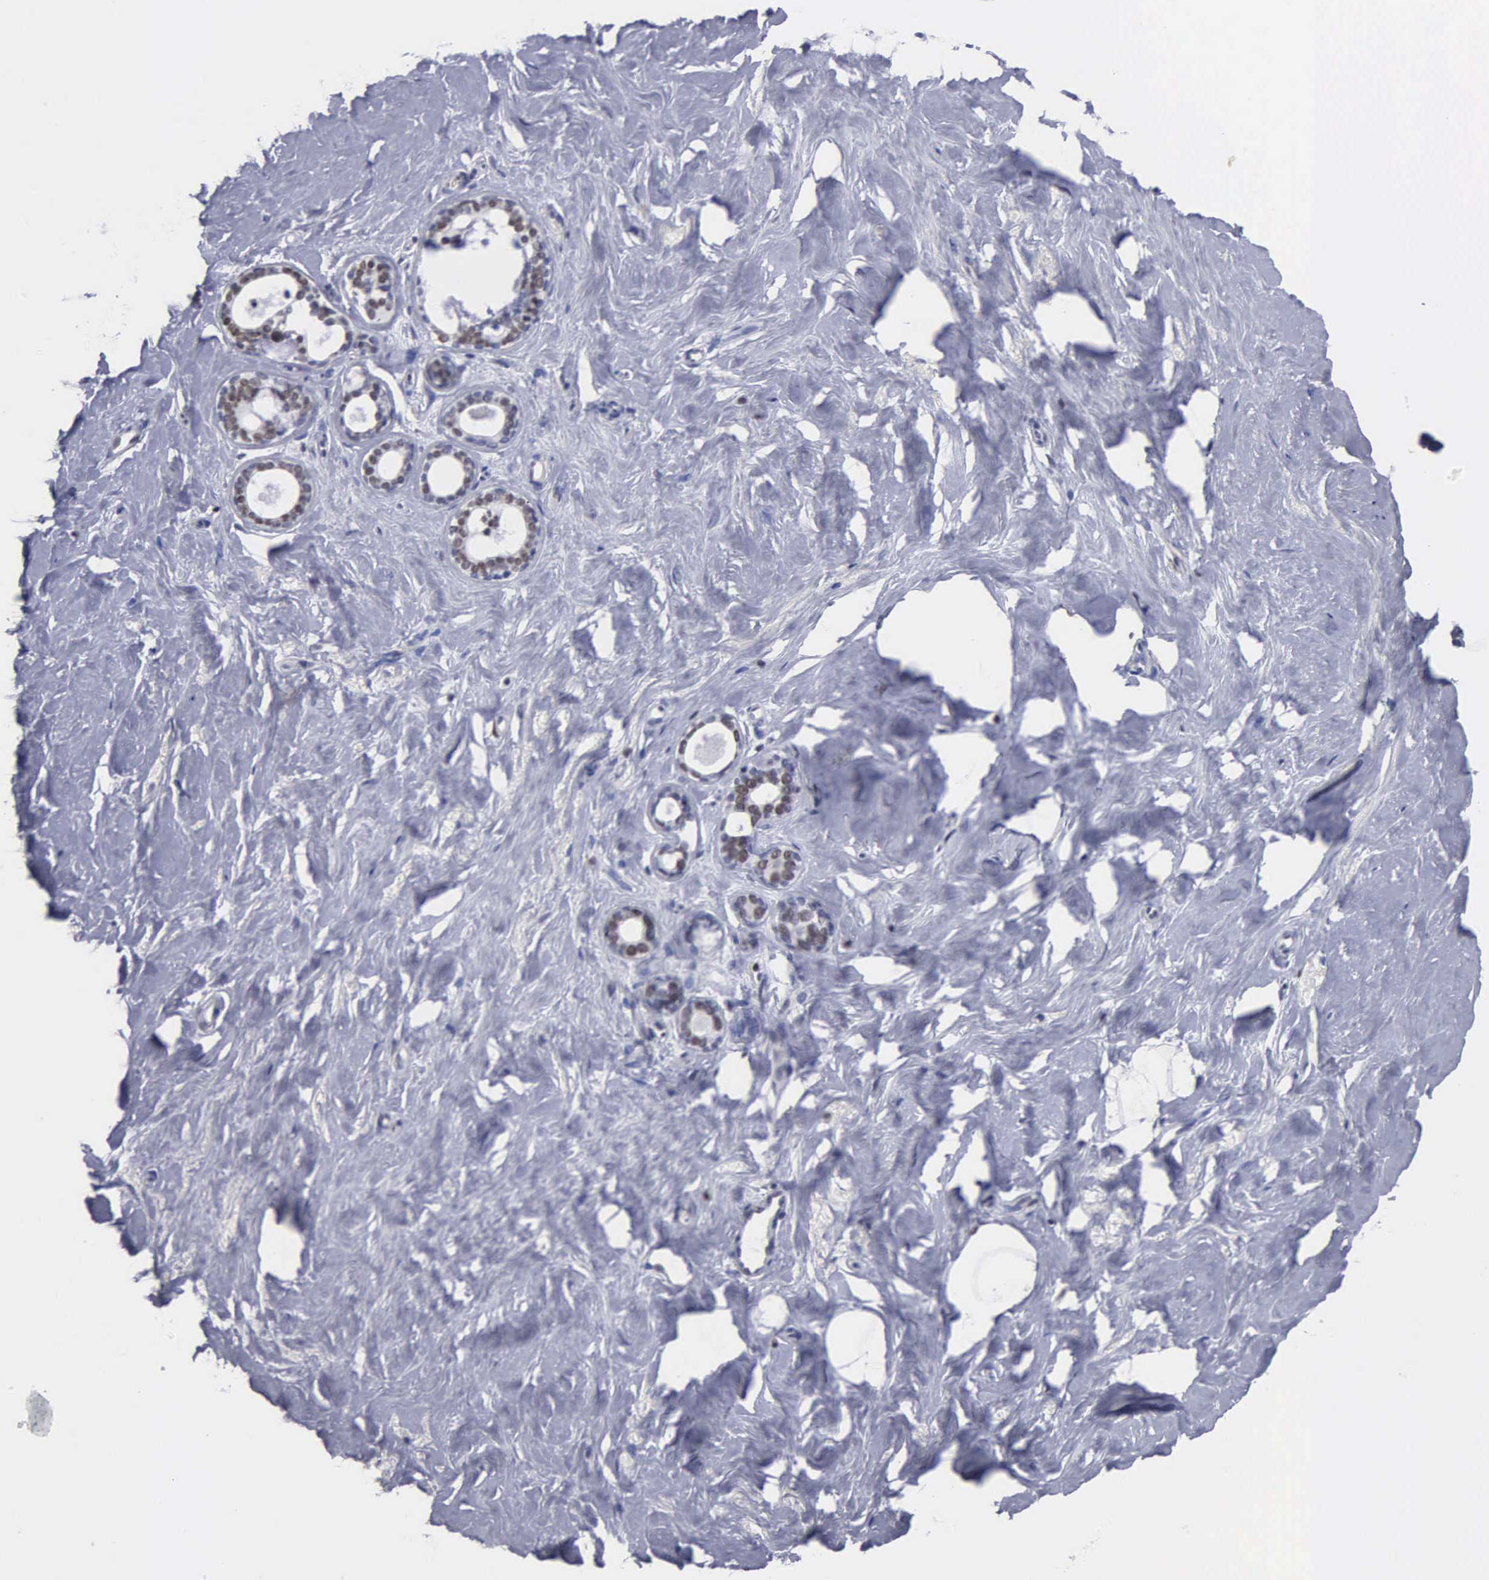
{"staining": {"intensity": "negative", "quantity": "none", "location": "none"}, "tissue": "breast", "cell_type": "Adipocytes", "image_type": "normal", "snomed": [{"axis": "morphology", "description": "Normal tissue, NOS"}, {"axis": "topography", "description": "Breast"}], "caption": "An image of breast stained for a protein shows no brown staining in adipocytes. (Stains: DAB (3,3'-diaminobenzidine) IHC with hematoxylin counter stain, Microscopy: brightfield microscopy at high magnification).", "gene": "CCNG1", "patient": {"sex": "female", "age": 54}}